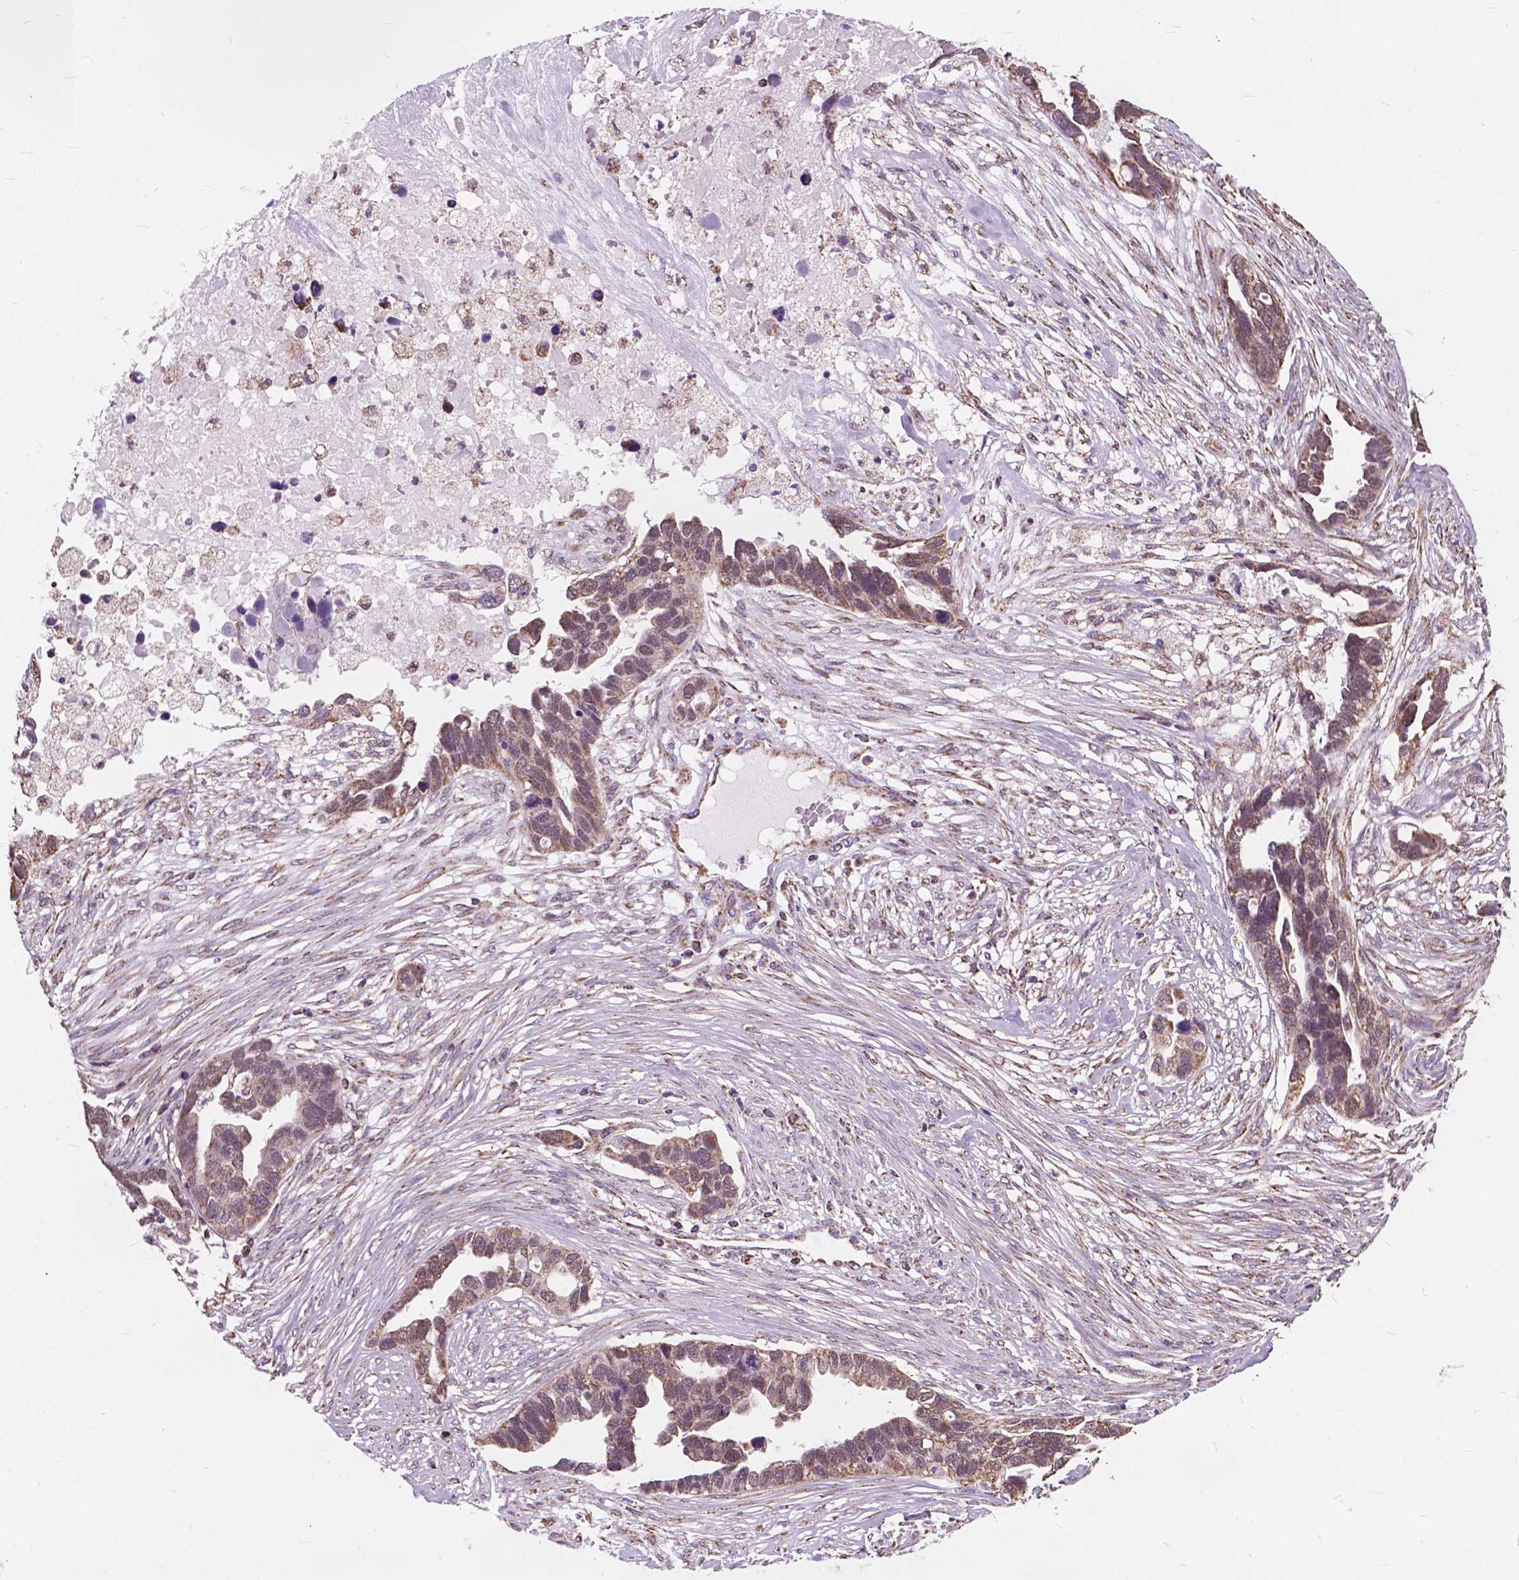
{"staining": {"intensity": "moderate", "quantity": ">75%", "location": "cytoplasmic/membranous,nuclear"}, "tissue": "ovarian cancer", "cell_type": "Tumor cells", "image_type": "cancer", "snomed": [{"axis": "morphology", "description": "Cystadenocarcinoma, serous, NOS"}, {"axis": "topography", "description": "Ovary"}], "caption": "Protein expression analysis of human ovarian cancer (serous cystadenocarcinoma) reveals moderate cytoplasmic/membranous and nuclear positivity in approximately >75% of tumor cells.", "gene": "SCOC", "patient": {"sex": "female", "age": 54}}